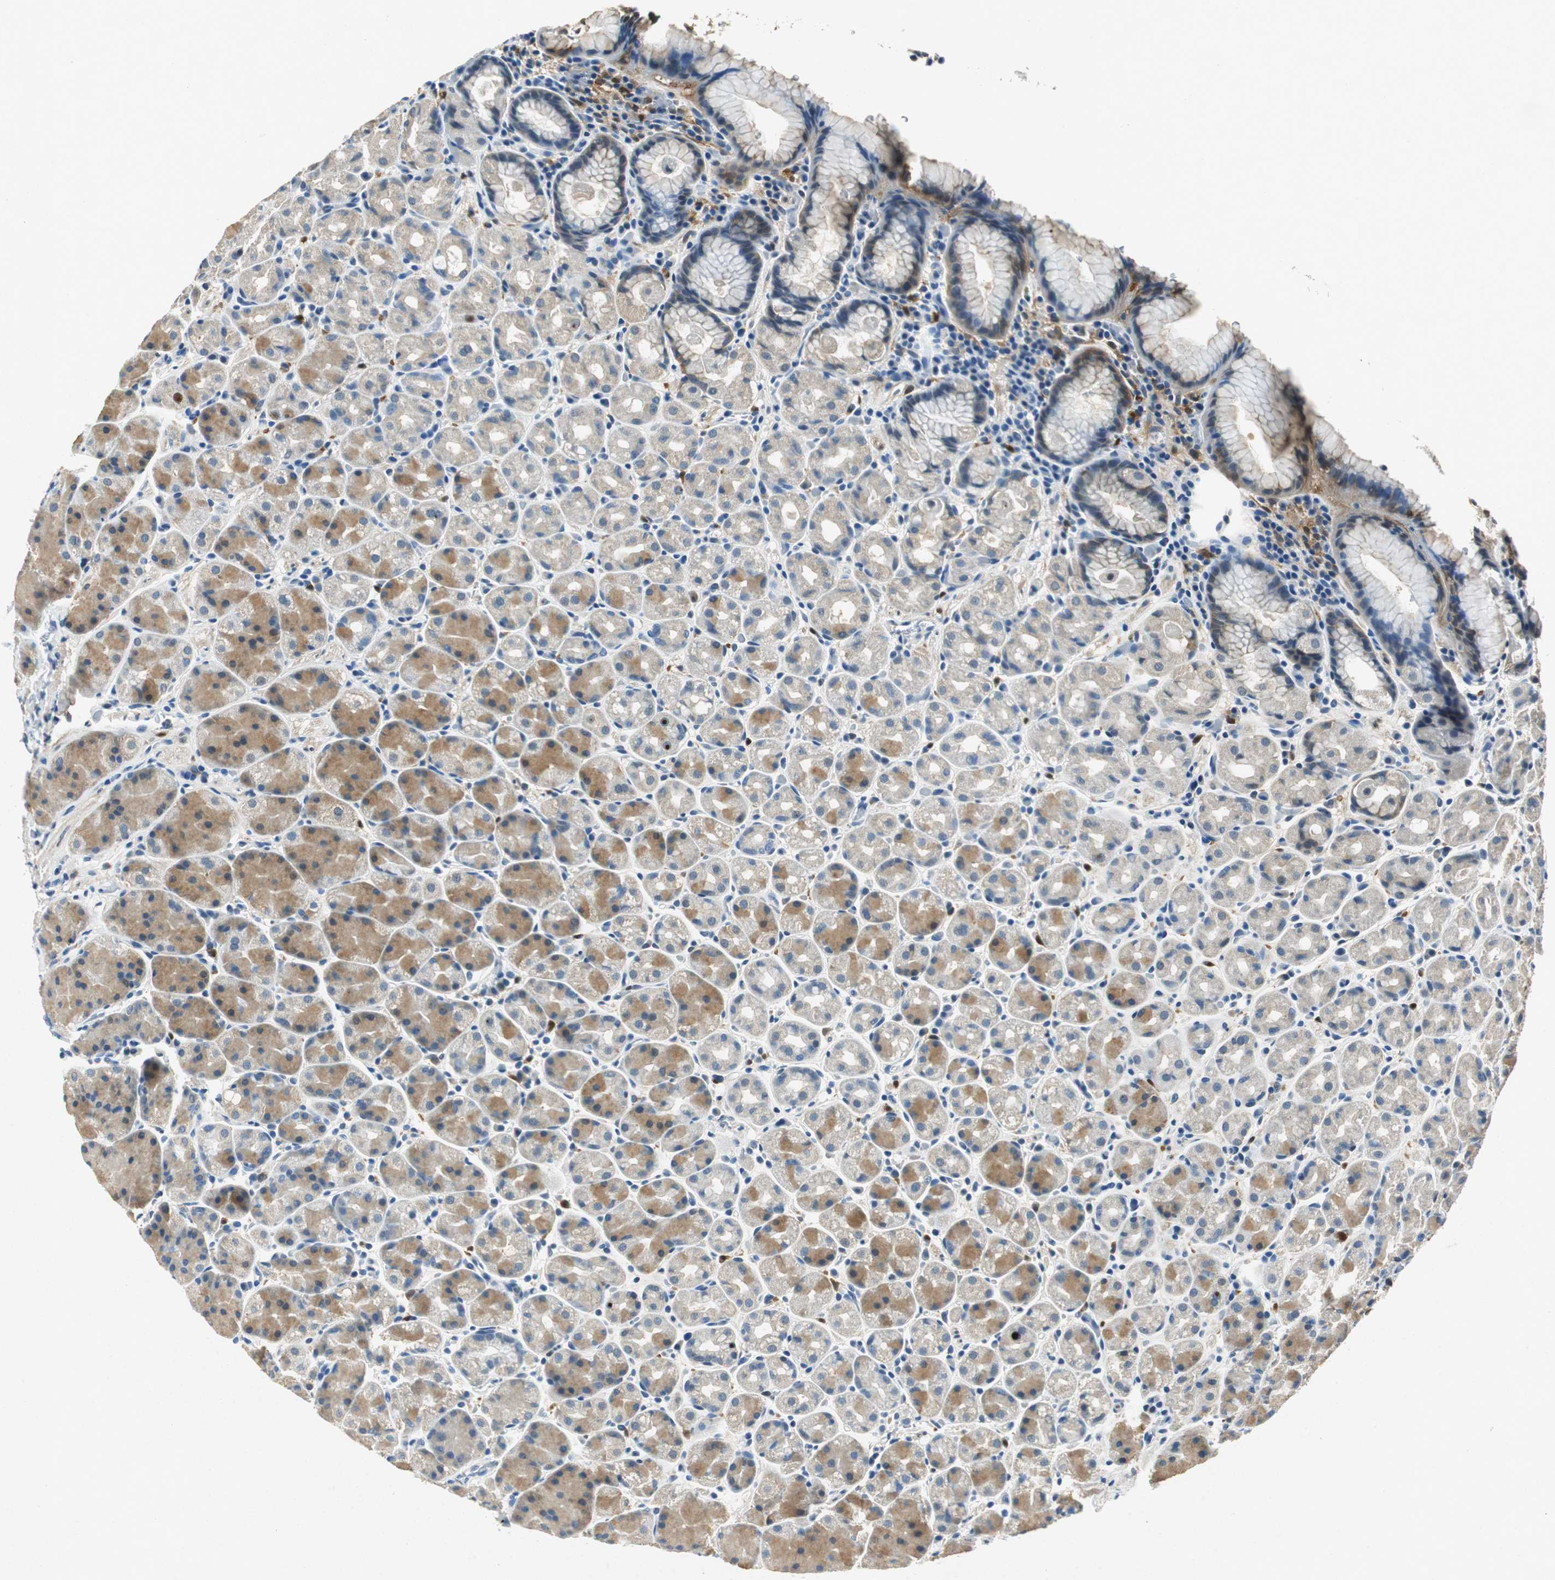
{"staining": {"intensity": "strong", "quantity": "25%-75%", "location": "cytoplasmic/membranous"}, "tissue": "stomach", "cell_type": "Glandular cells", "image_type": "normal", "snomed": [{"axis": "morphology", "description": "Normal tissue, NOS"}, {"axis": "topography", "description": "Stomach, lower"}], "caption": "About 25%-75% of glandular cells in normal human stomach exhibit strong cytoplasmic/membranous protein positivity as visualized by brown immunohistochemical staining.", "gene": "ME1", "patient": {"sex": "male", "age": 56}}